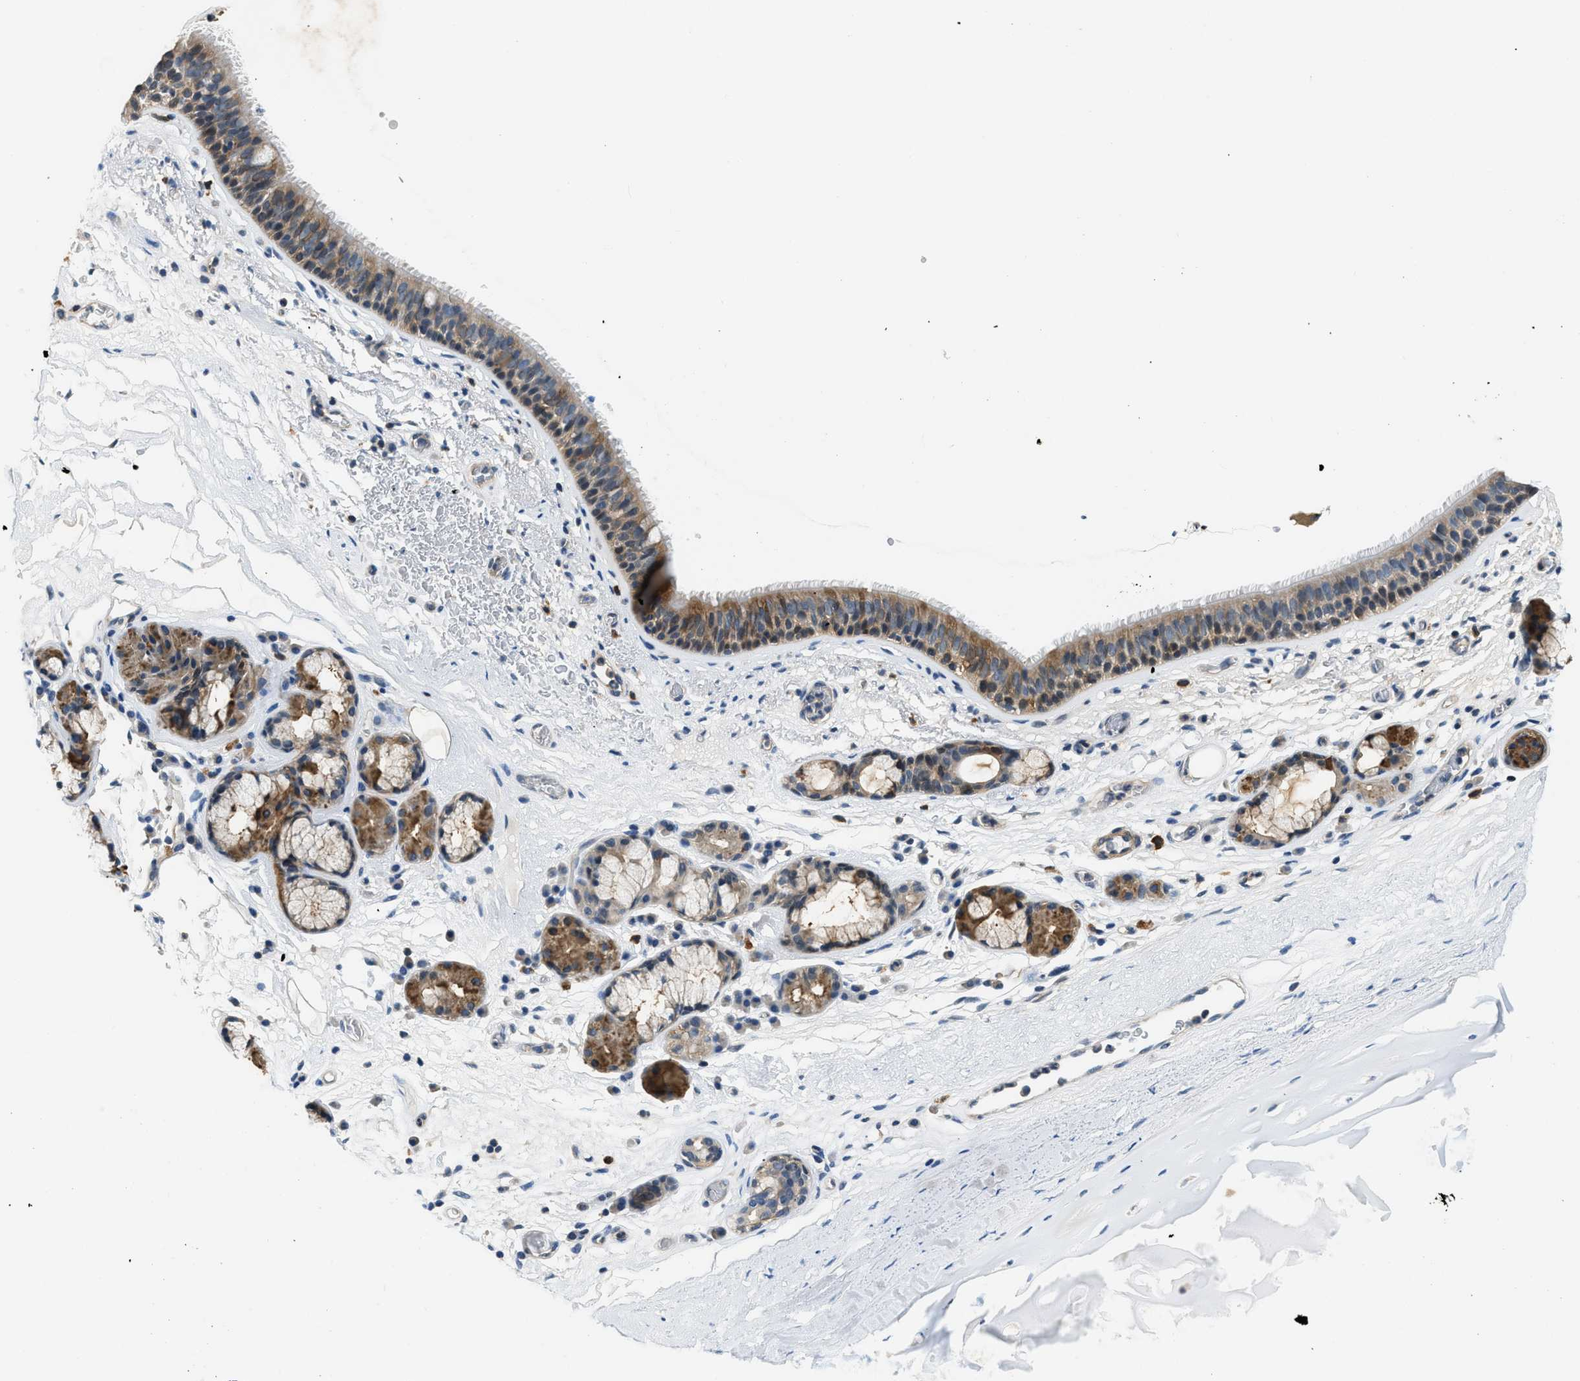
{"staining": {"intensity": "moderate", "quantity": ">75%", "location": "cytoplasmic/membranous"}, "tissue": "bronchus", "cell_type": "Respiratory epithelial cells", "image_type": "normal", "snomed": [{"axis": "morphology", "description": "Normal tissue, NOS"}, {"axis": "topography", "description": "Cartilage tissue"}], "caption": "Moderate cytoplasmic/membranous positivity is present in approximately >75% of respiratory epithelial cells in benign bronchus. (brown staining indicates protein expression, while blue staining denotes nuclei).", "gene": "CBLB", "patient": {"sex": "female", "age": 63}}